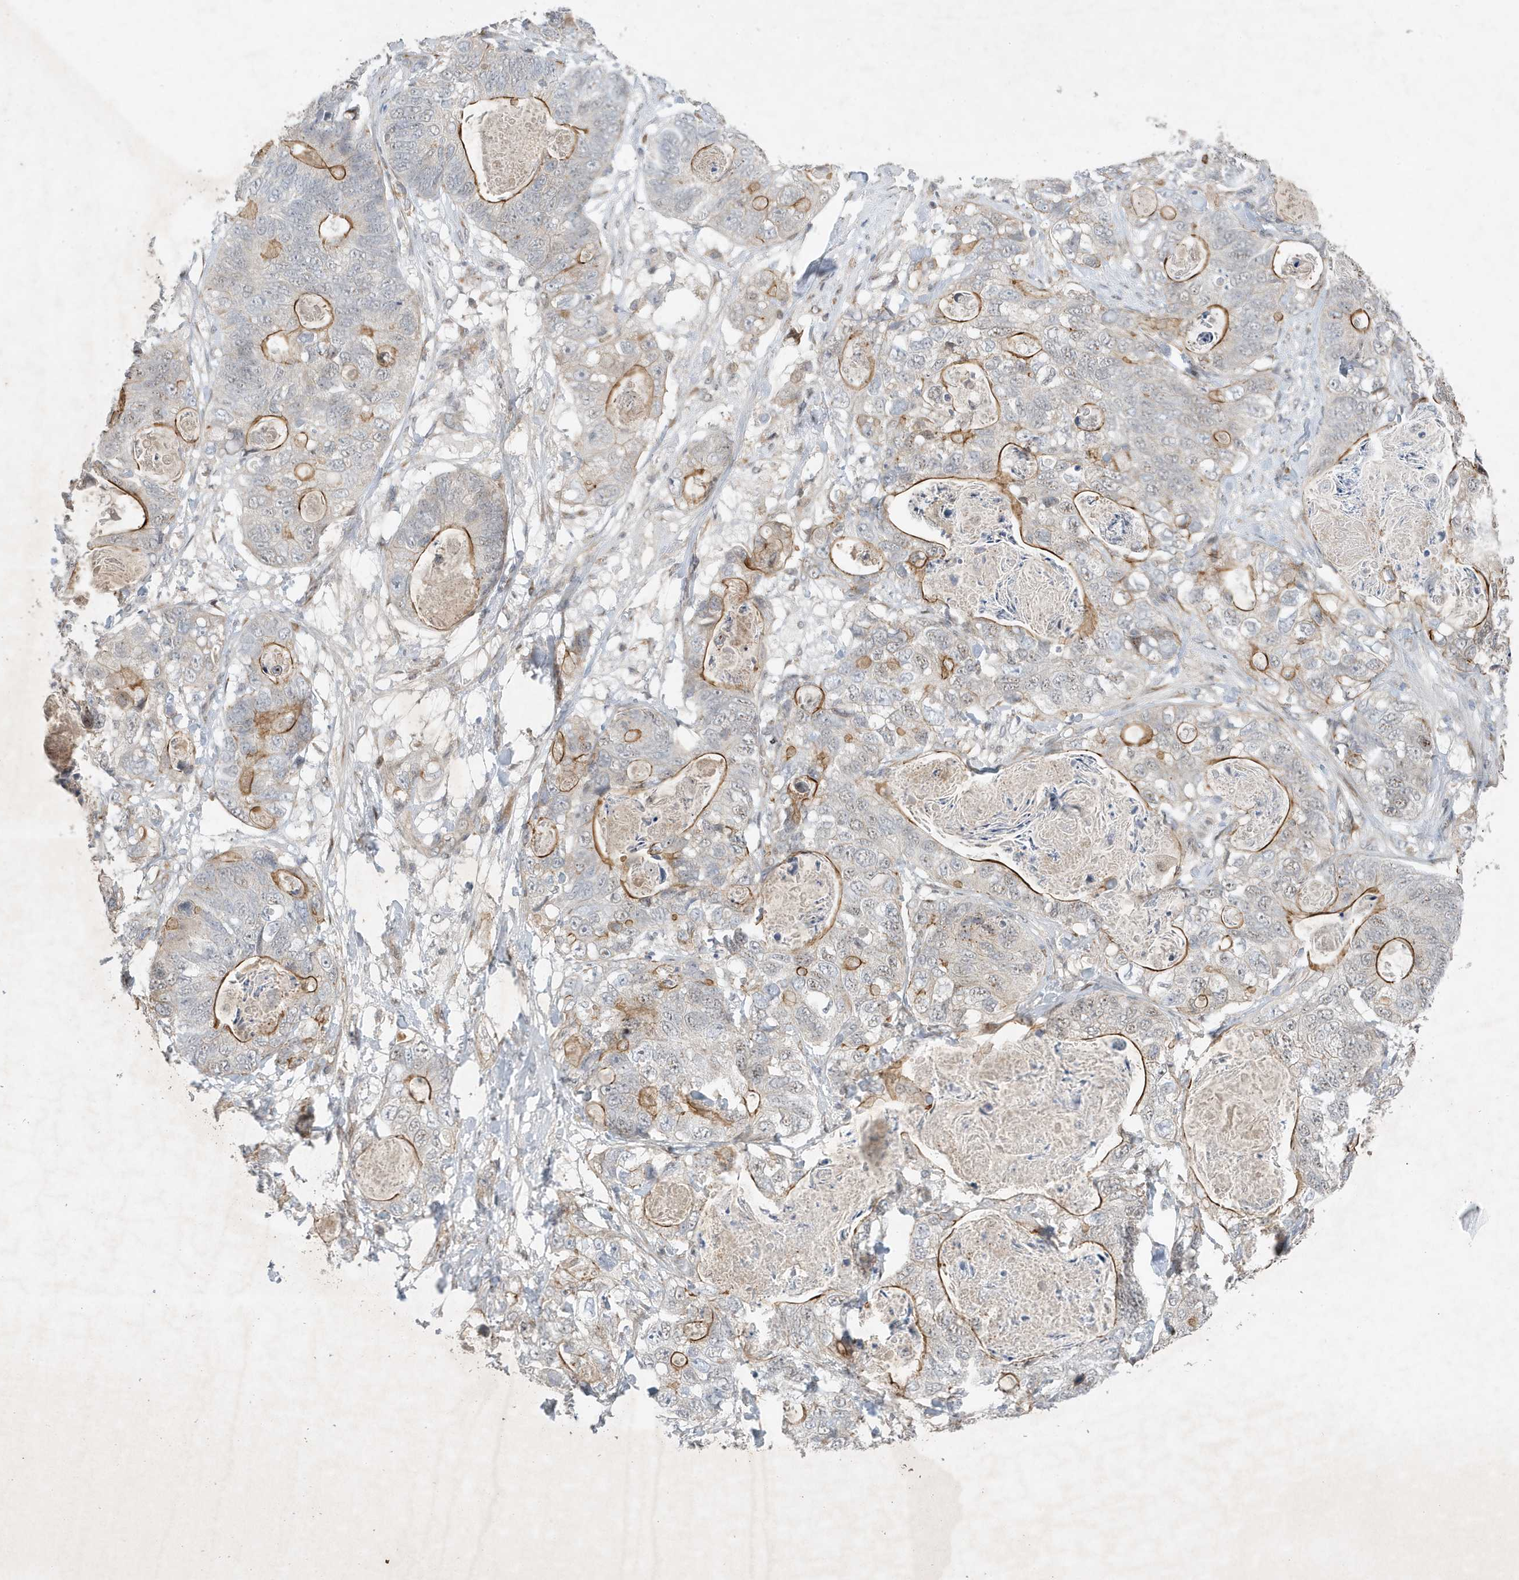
{"staining": {"intensity": "moderate", "quantity": "25%-75%", "location": "cytoplasmic/membranous"}, "tissue": "stomach cancer", "cell_type": "Tumor cells", "image_type": "cancer", "snomed": [{"axis": "morphology", "description": "Normal tissue, NOS"}, {"axis": "morphology", "description": "Adenocarcinoma, NOS"}, {"axis": "topography", "description": "Stomach"}], "caption": "Adenocarcinoma (stomach) stained with immunohistochemistry (IHC) reveals moderate cytoplasmic/membranous expression in about 25%-75% of tumor cells.", "gene": "MAST3", "patient": {"sex": "female", "age": 89}}